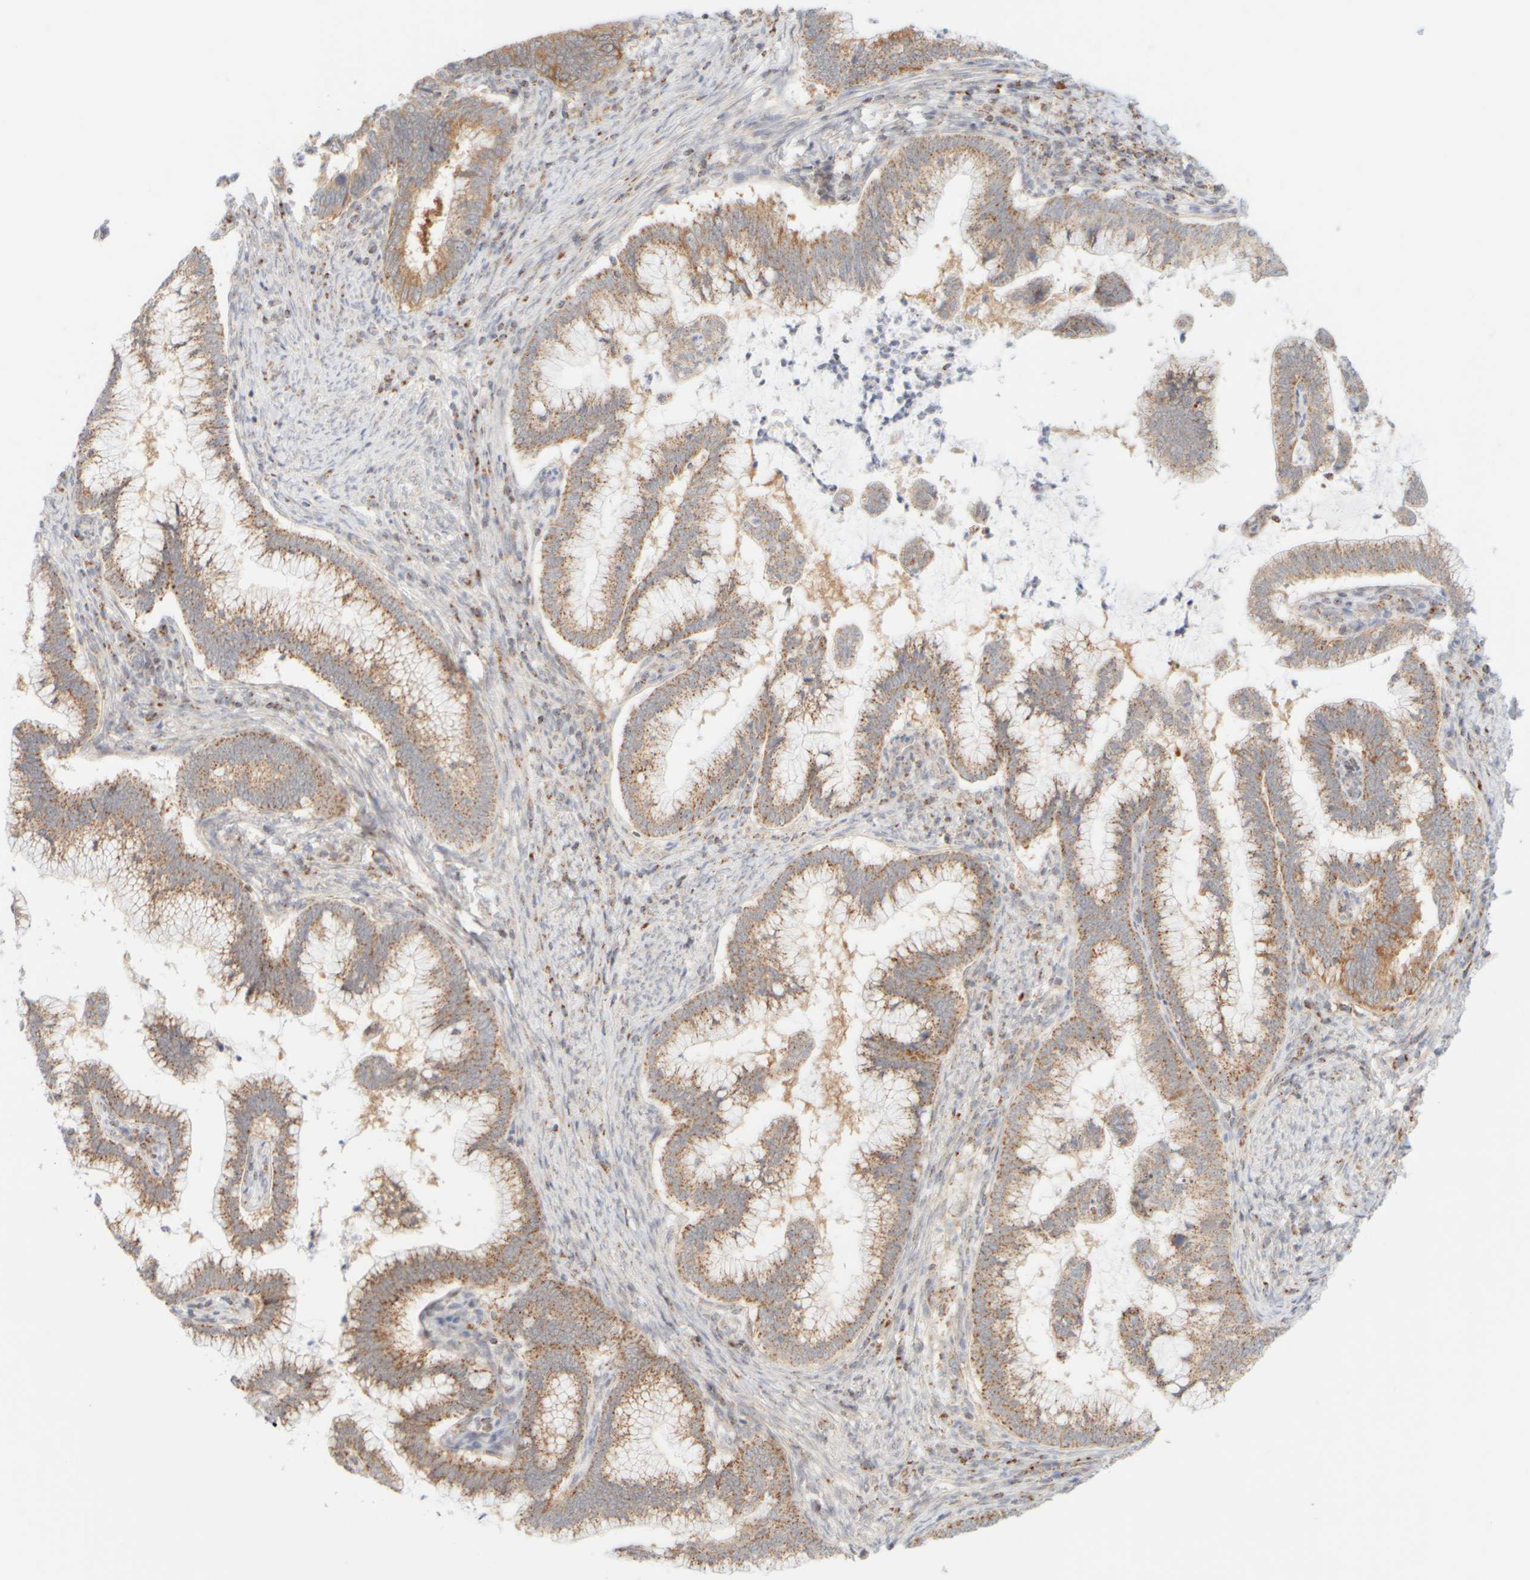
{"staining": {"intensity": "moderate", "quantity": ">75%", "location": "cytoplasmic/membranous"}, "tissue": "cervical cancer", "cell_type": "Tumor cells", "image_type": "cancer", "snomed": [{"axis": "morphology", "description": "Adenocarcinoma, NOS"}, {"axis": "topography", "description": "Cervix"}], "caption": "Tumor cells display medium levels of moderate cytoplasmic/membranous positivity in approximately >75% of cells in human cervical cancer (adenocarcinoma).", "gene": "PPM1K", "patient": {"sex": "female", "age": 36}}